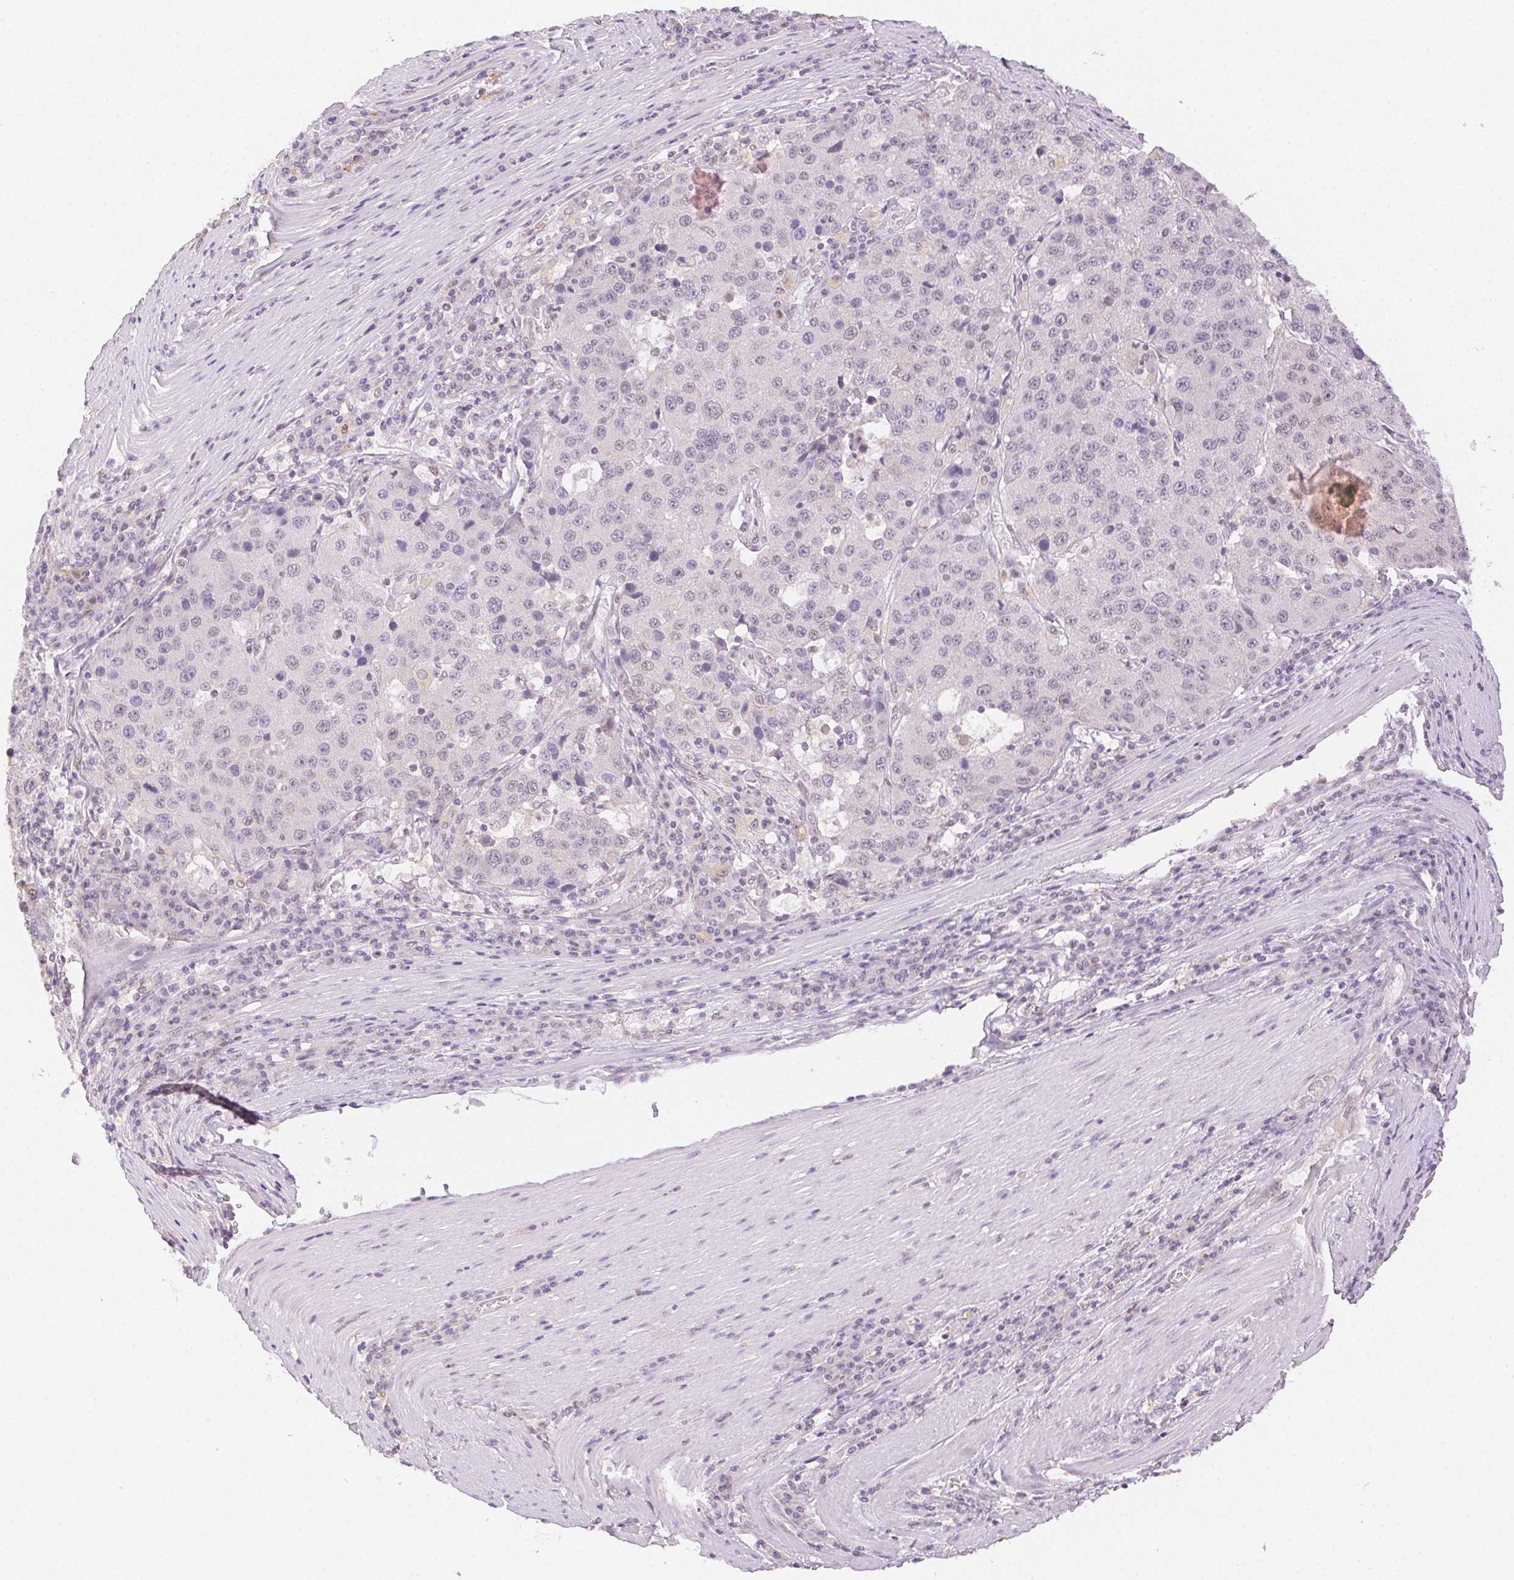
{"staining": {"intensity": "weak", "quantity": "<25%", "location": "nuclear"}, "tissue": "stomach cancer", "cell_type": "Tumor cells", "image_type": "cancer", "snomed": [{"axis": "morphology", "description": "Adenocarcinoma, NOS"}, {"axis": "topography", "description": "Stomach"}], "caption": "Immunohistochemistry (IHC) image of human stomach cancer (adenocarcinoma) stained for a protein (brown), which exhibits no expression in tumor cells.", "gene": "H2AZ2", "patient": {"sex": "male", "age": 71}}